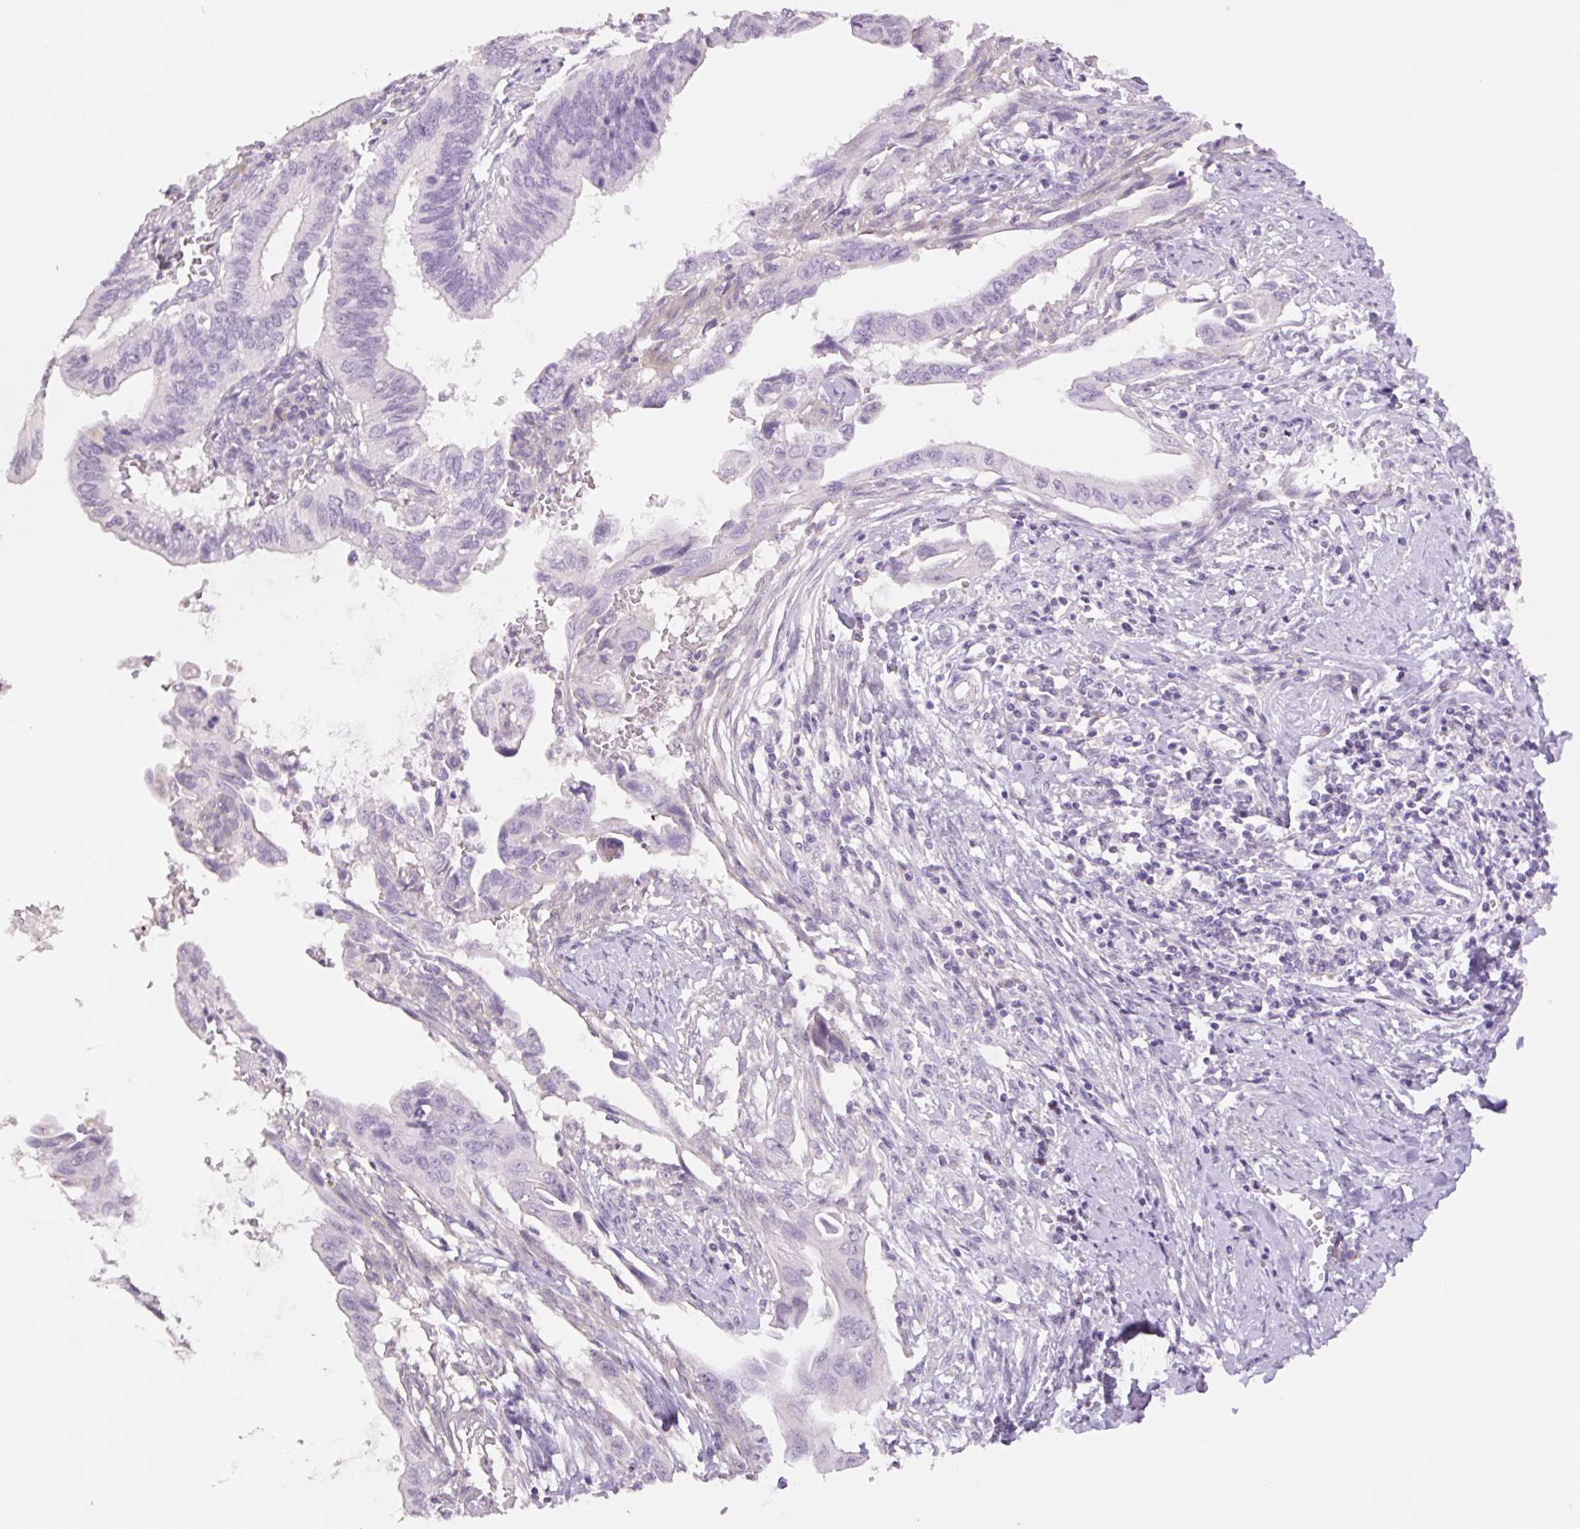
{"staining": {"intensity": "negative", "quantity": "none", "location": "none"}, "tissue": "cervical cancer", "cell_type": "Tumor cells", "image_type": "cancer", "snomed": [{"axis": "morphology", "description": "Adenocarcinoma, NOS"}, {"axis": "topography", "description": "Cervix"}], "caption": "Human adenocarcinoma (cervical) stained for a protein using immunohistochemistry displays no expression in tumor cells.", "gene": "HCRTR2", "patient": {"sex": "female", "age": 42}}